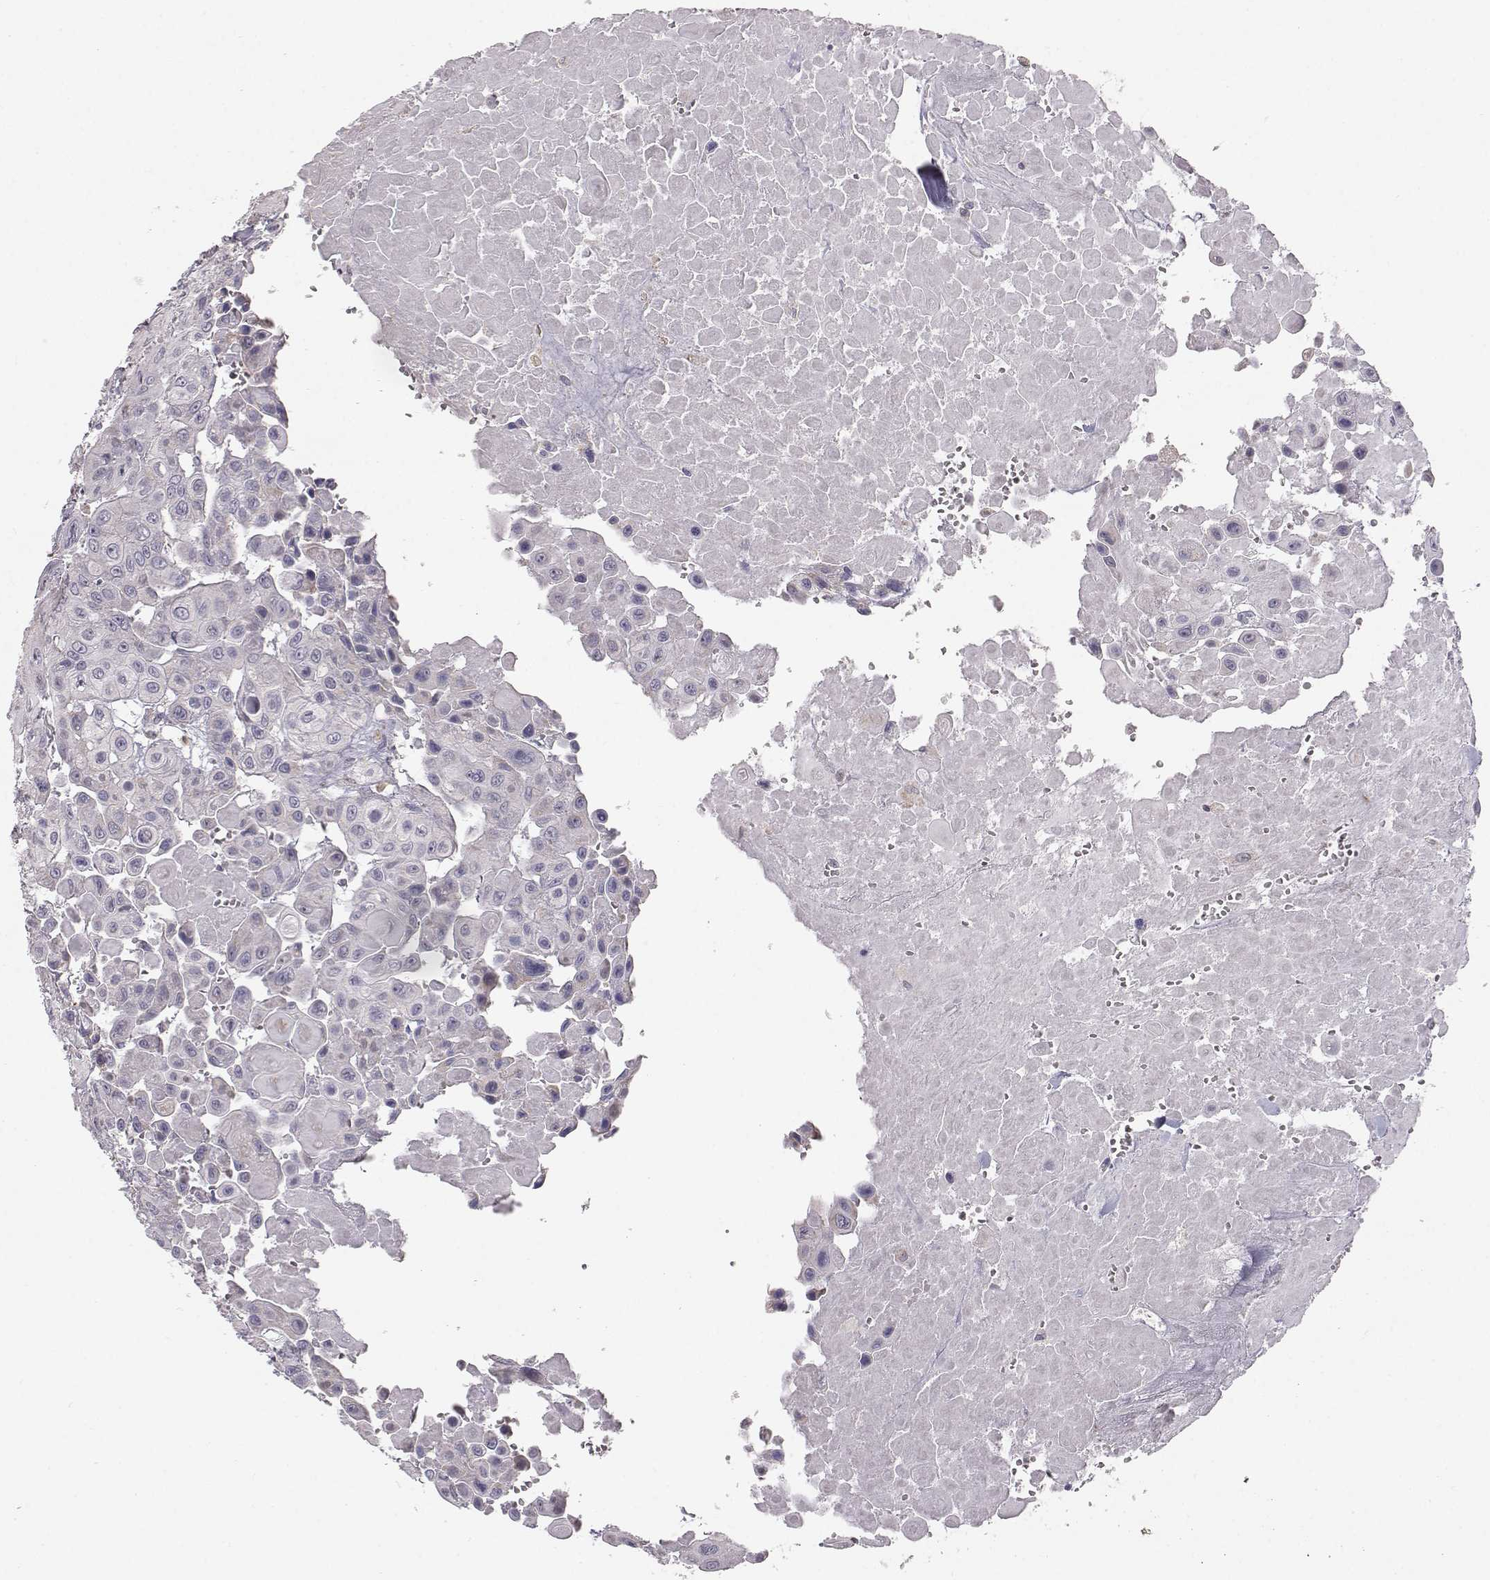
{"staining": {"intensity": "negative", "quantity": "none", "location": "none"}, "tissue": "head and neck cancer", "cell_type": "Tumor cells", "image_type": "cancer", "snomed": [{"axis": "morphology", "description": "Adenocarcinoma, NOS"}, {"axis": "topography", "description": "Head-Neck"}], "caption": "This is a micrograph of immunohistochemistry (IHC) staining of head and neck cancer, which shows no positivity in tumor cells.", "gene": "GRAP2", "patient": {"sex": "male", "age": 73}}